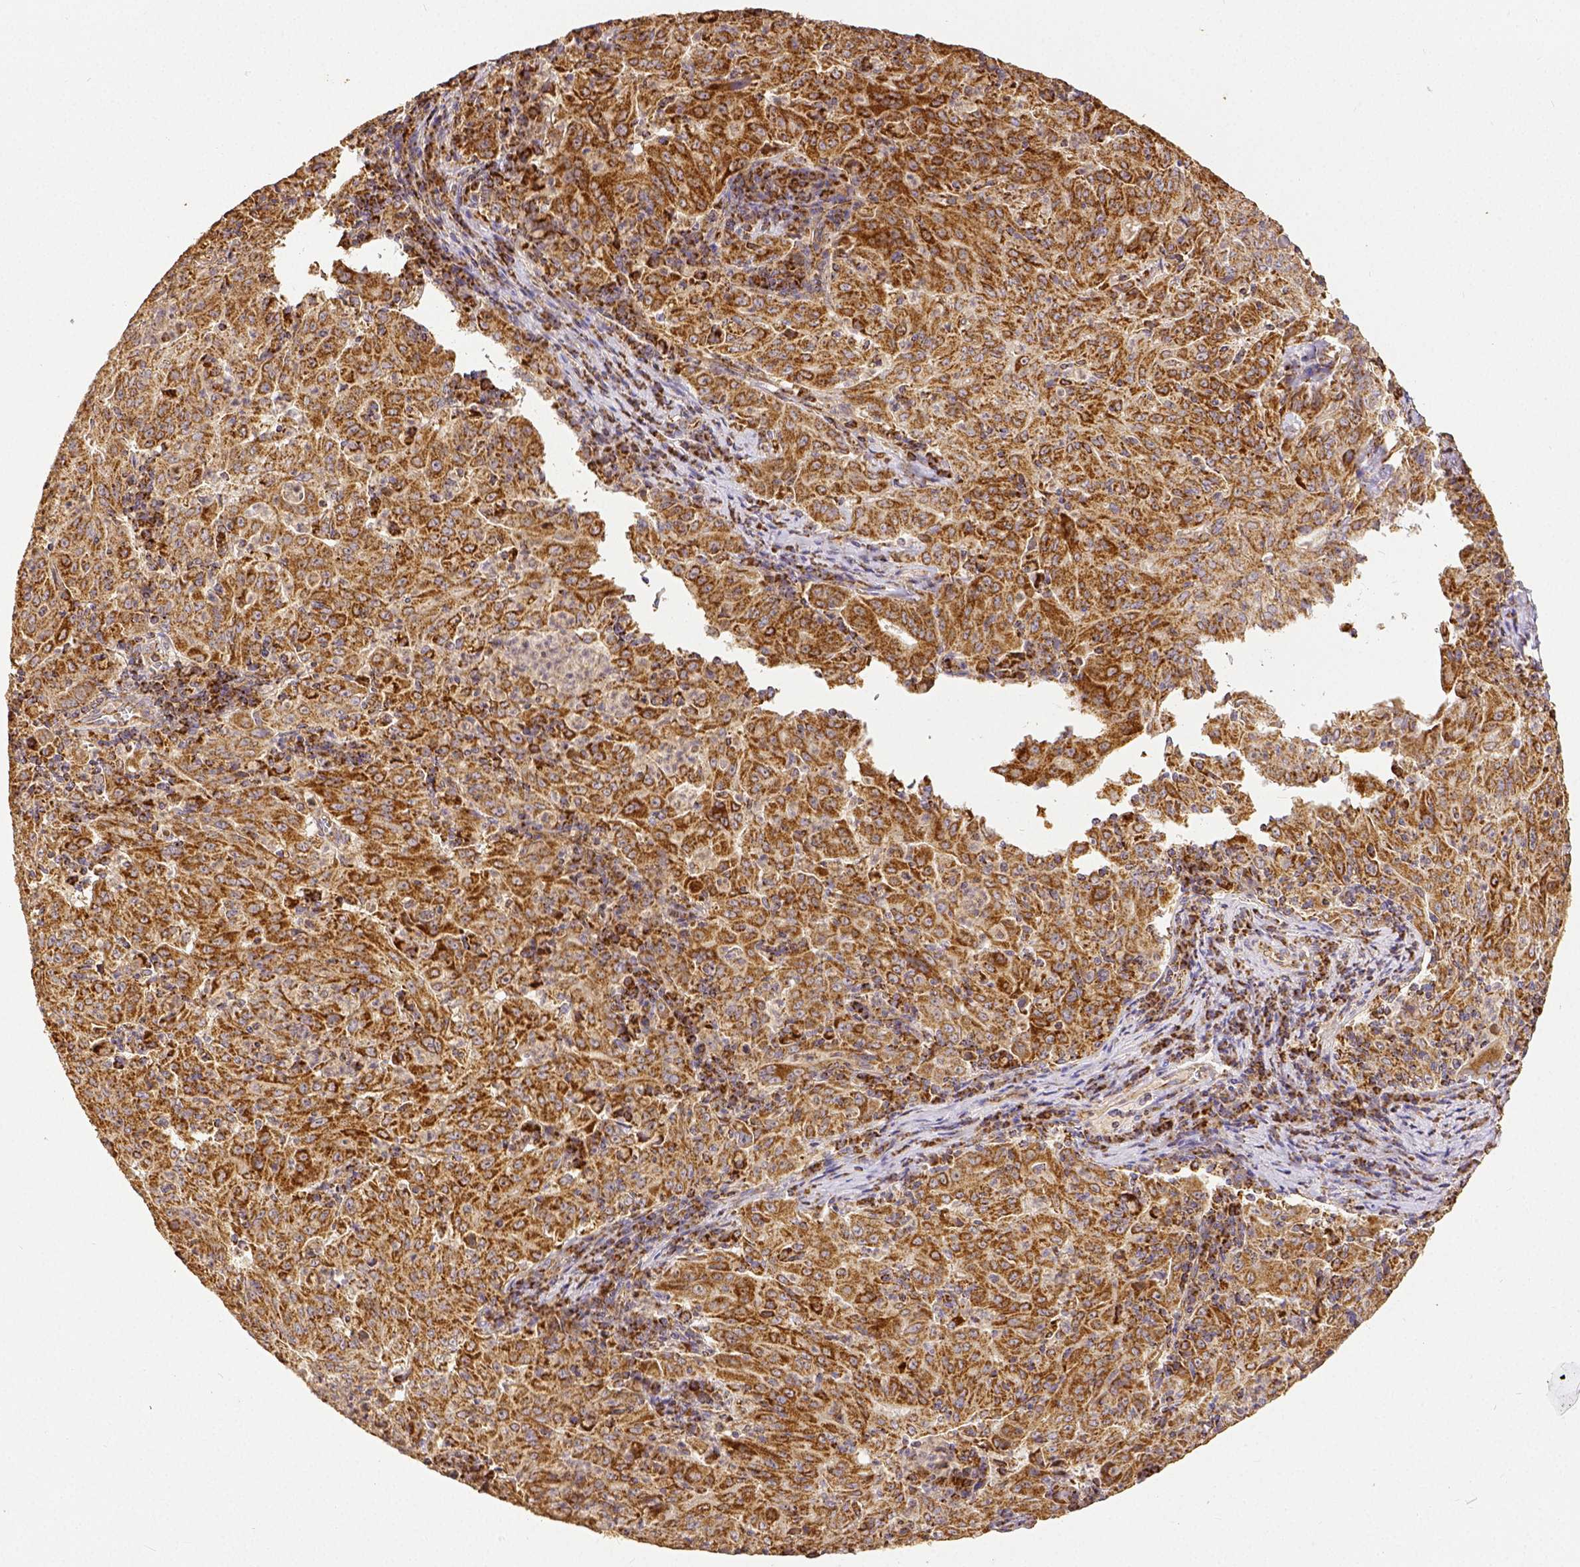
{"staining": {"intensity": "moderate", "quantity": ">75%", "location": "cytoplasmic/membranous"}, "tissue": "pancreatic cancer", "cell_type": "Tumor cells", "image_type": "cancer", "snomed": [{"axis": "morphology", "description": "Adenocarcinoma, NOS"}, {"axis": "topography", "description": "Pancreas"}], "caption": "Immunohistochemistry of pancreatic adenocarcinoma reveals medium levels of moderate cytoplasmic/membranous staining in approximately >75% of tumor cells. (DAB = brown stain, brightfield microscopy at high magnification).", "gene": "SDHB", "patient": {"sex": "male", "age": 63}}